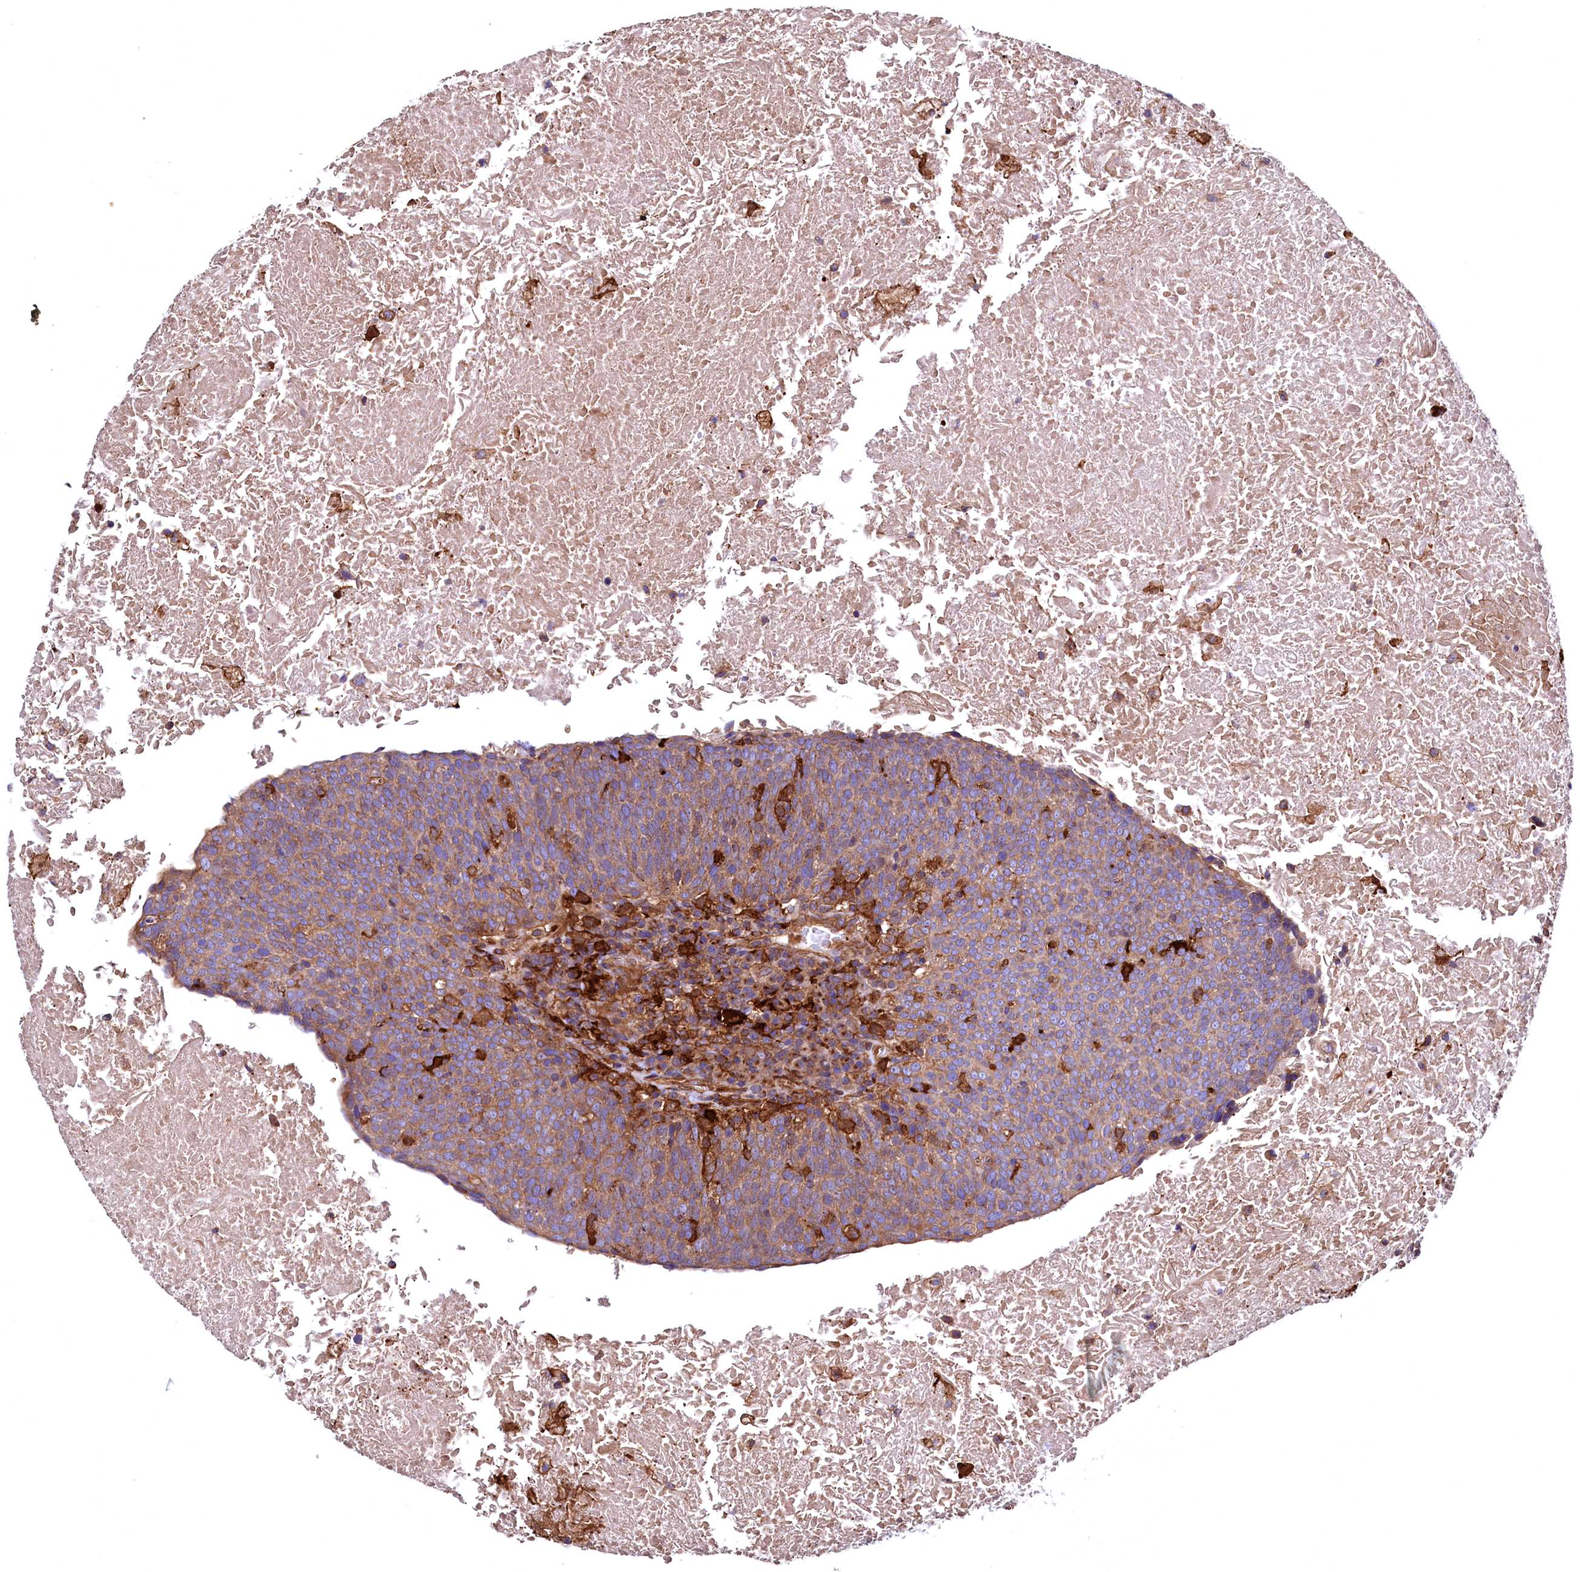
{"staining": {"intensity": "moderate", "quantity": ">75%", "location": "cytoplasmic/membranous"}, "tissue": "head and neck cancer", "cell_type": "Tumor cells", "image_type": "cancer", "snomed": [{"axis": "morphology", "description": "Squamous cell carcinoma, NOS"}, {"axis": "morphology", "description": "Squamous cell carcinoma, metastatic, NOS"}, {"axis": "topography", "description": "Lymph node"}, {"axis": "topography", "description": "Head-Neck"}], "caption": "An image of head and neck cancer (metastatic squamous cell carcinoma) stained for a protein reveals moderate cytoplasmic/membranous brown staining in tumor cells. The staining was performed using DAB (3,3'-diaminobenzidine), with brown indicating positive protein expression. Nuclei are stained blue with hematoxylin.", "gene": "STAMBPL1", "patient": {"sex": "male", "age": 62}}